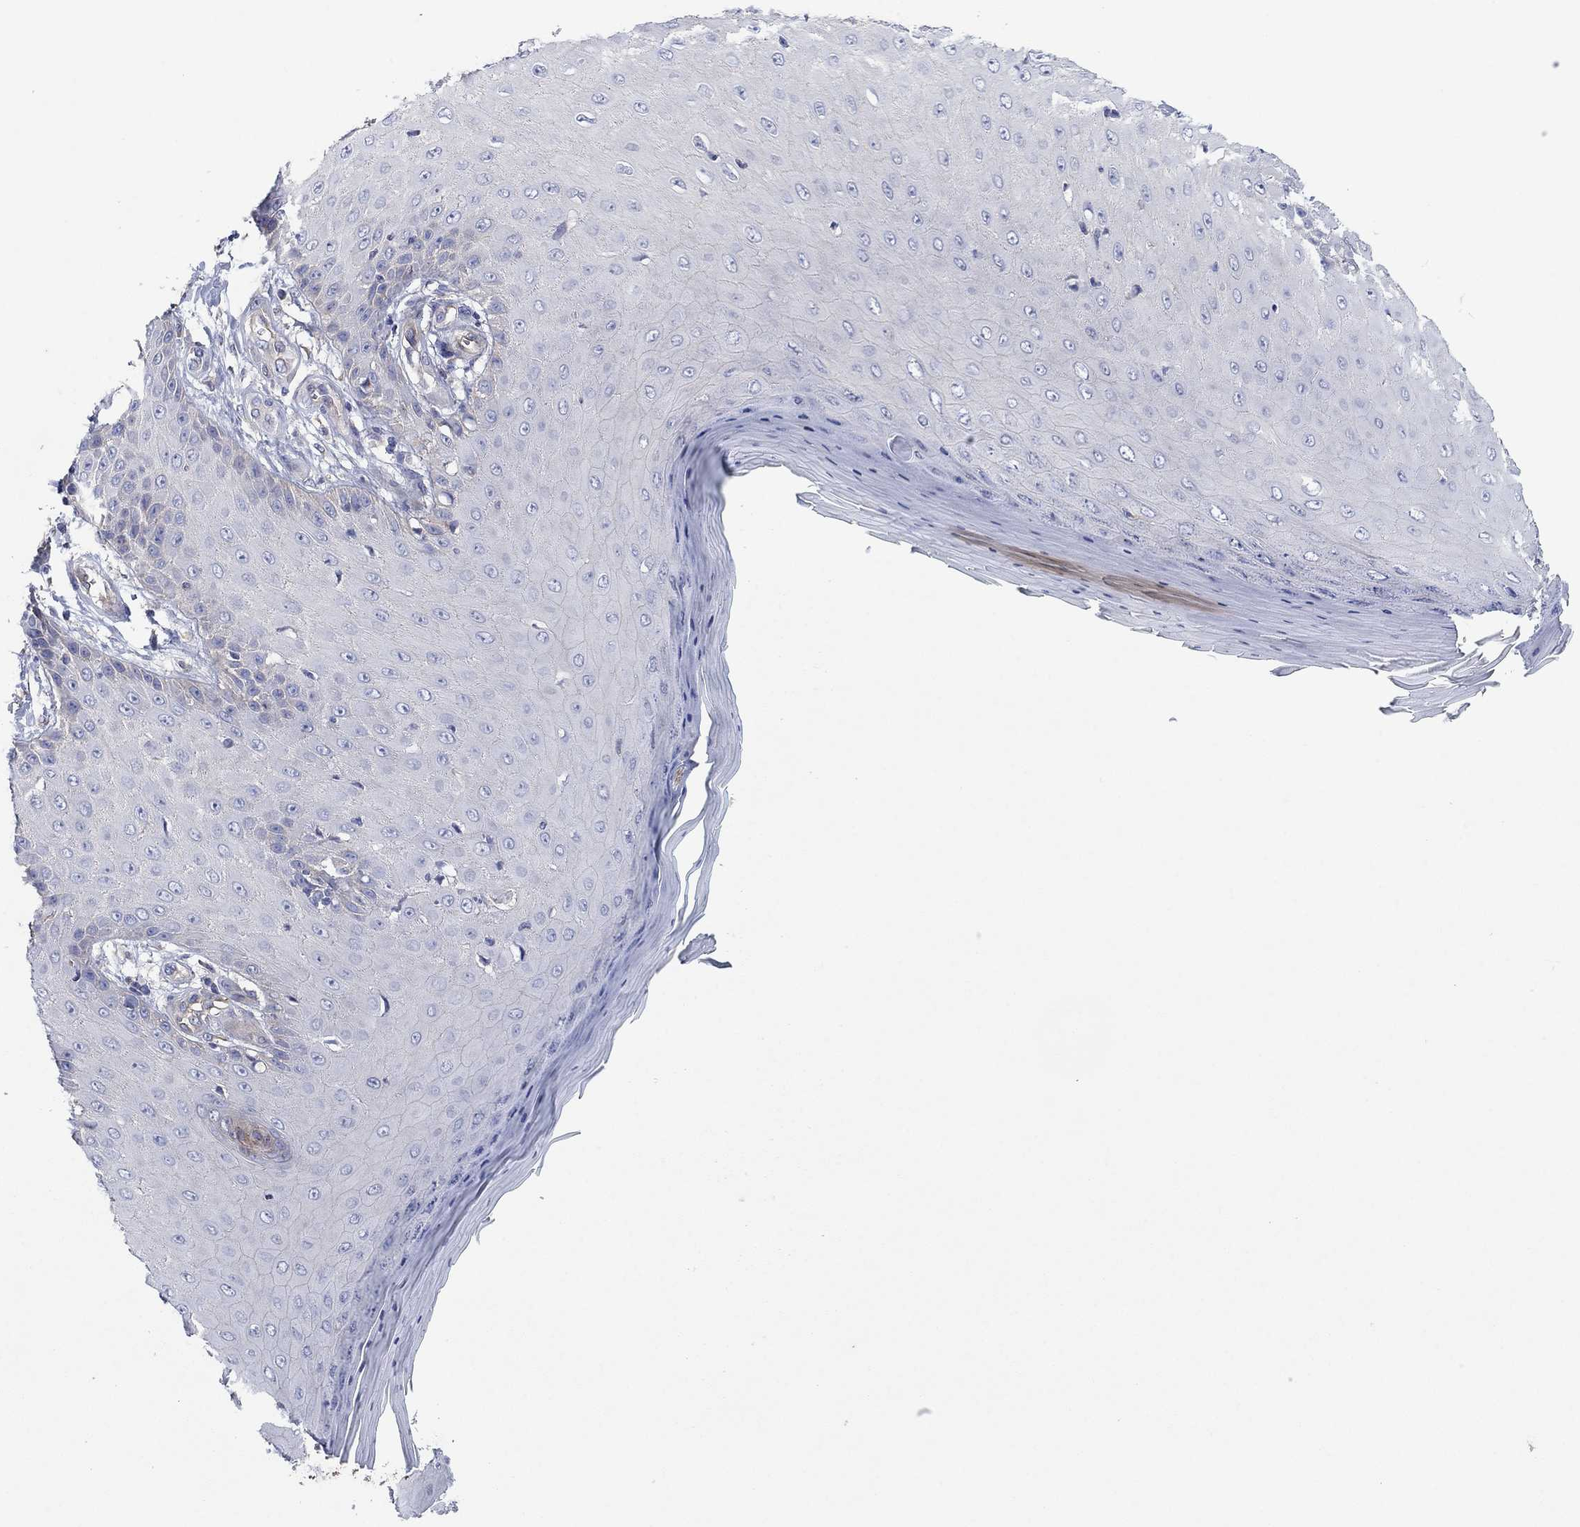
{"staining": {"intensity": "negative", "quantity": "none", "location": "none"}, "tissue": "skin cancer", "cell_type": "Tumor cells", "image_type": "cancer", "snomed": [{"axis": "morphology", "description": "Inflammation, NOS"}, {"axis": "morphology", "description": "Squamous cell carcinoma, NOS"}, {"axis": "topography", "description": "Skin"}], "caption": "This is a photomicrograph of IHC staining of skin squamous cell carcinoma, which shows no staining in tumor cells.", "gene": "TPRN", "patient": {"sex": "male", "age": 70}}